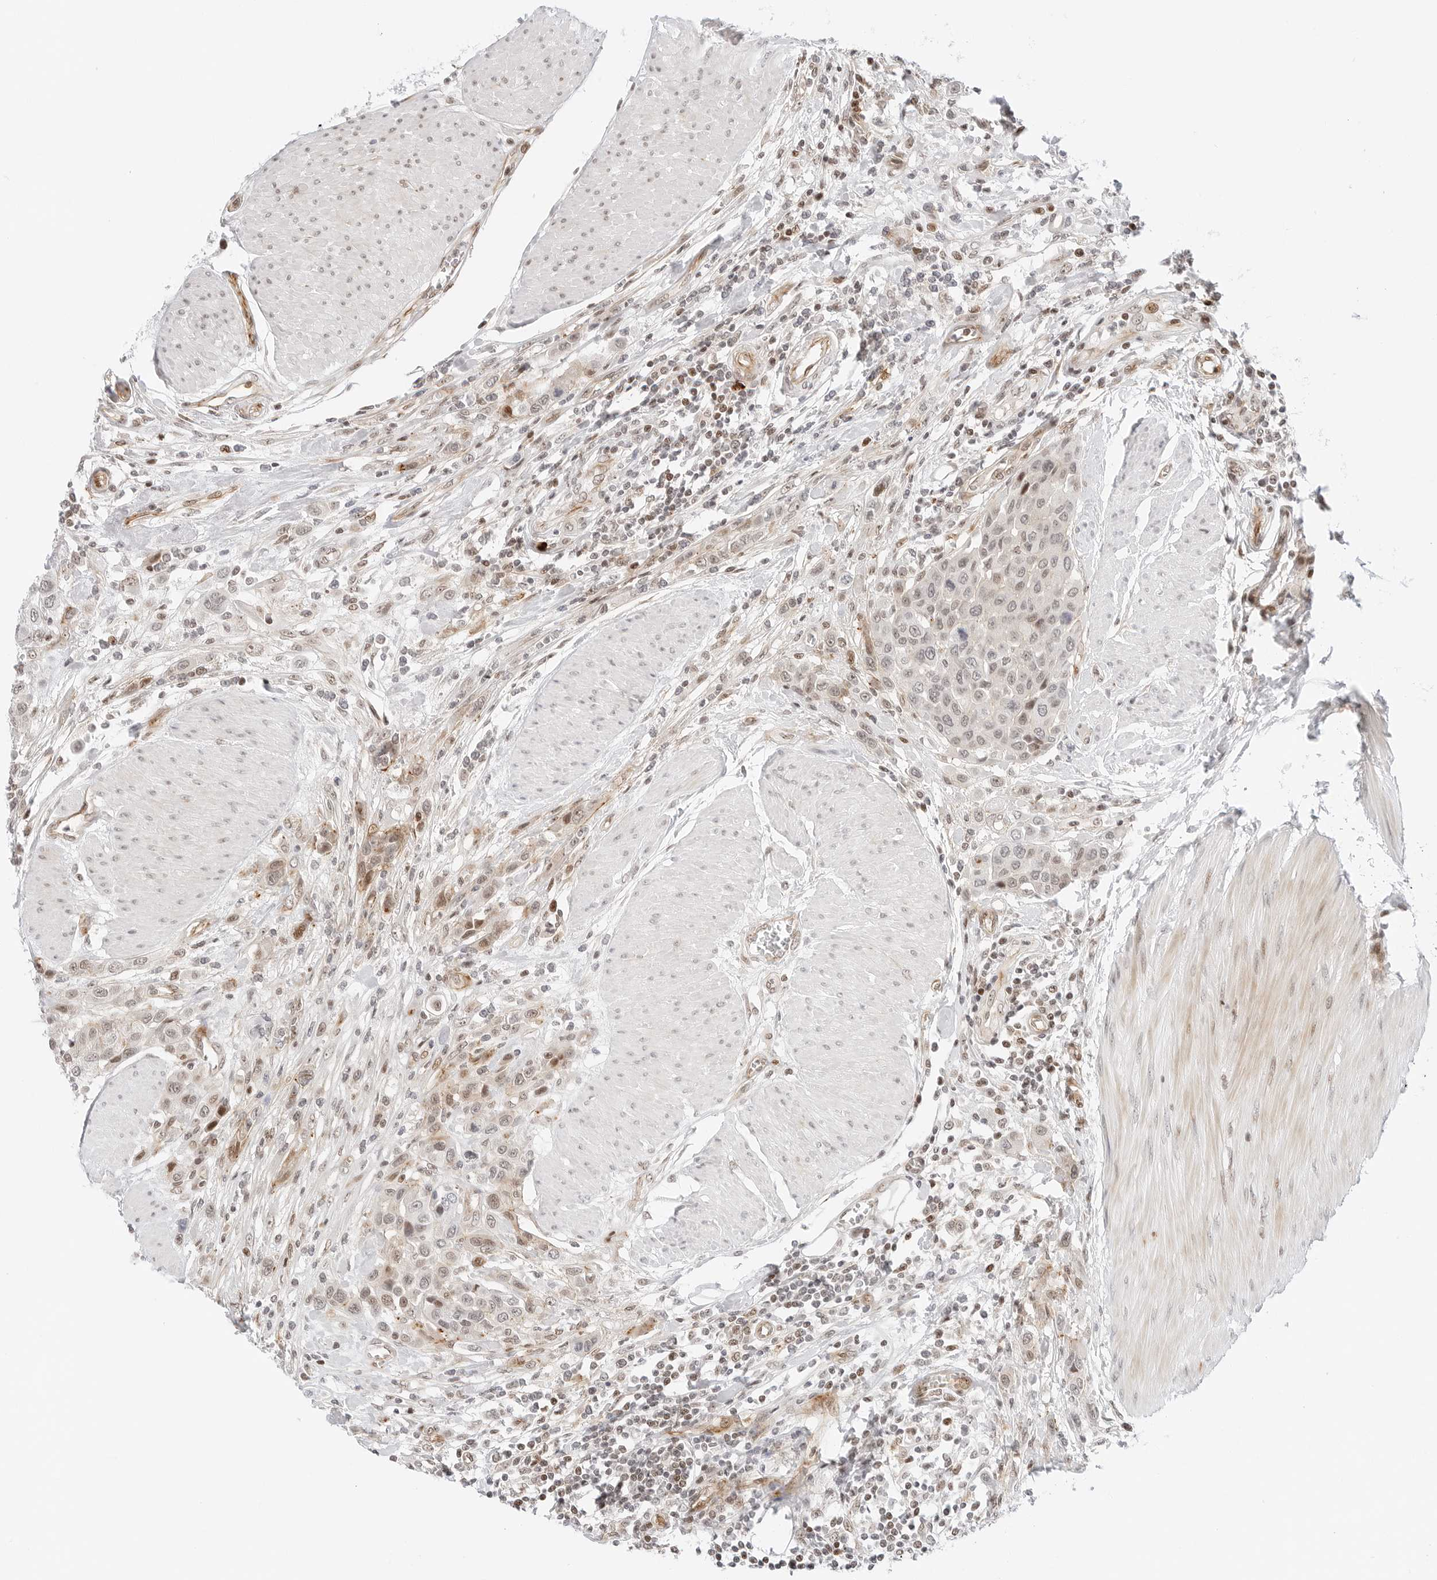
{"staining": {"intensity": "weak", "quantity": "25%-75%", "location": "nuclear"}, "tissue": "urothelial cancer", "cell_type": "Tumor cells", "image_type": "cancer", "snomed": [{"axis": "morphology", "description": "Urothelial carcinoma, High grade"}, {"axis": "topography", "description": "Urinary bladder"}], "caption": "High-magnification brightfield microscopy of urothelial cancer stained with DAB (brown) and counterstained with hematoxylin (blue). tumor cells exhibit weak nuclear staining is appreciated in about25%-75% of cells.", "gene": "ZNF613", "patient": {"sex": "male", "age": 50}}